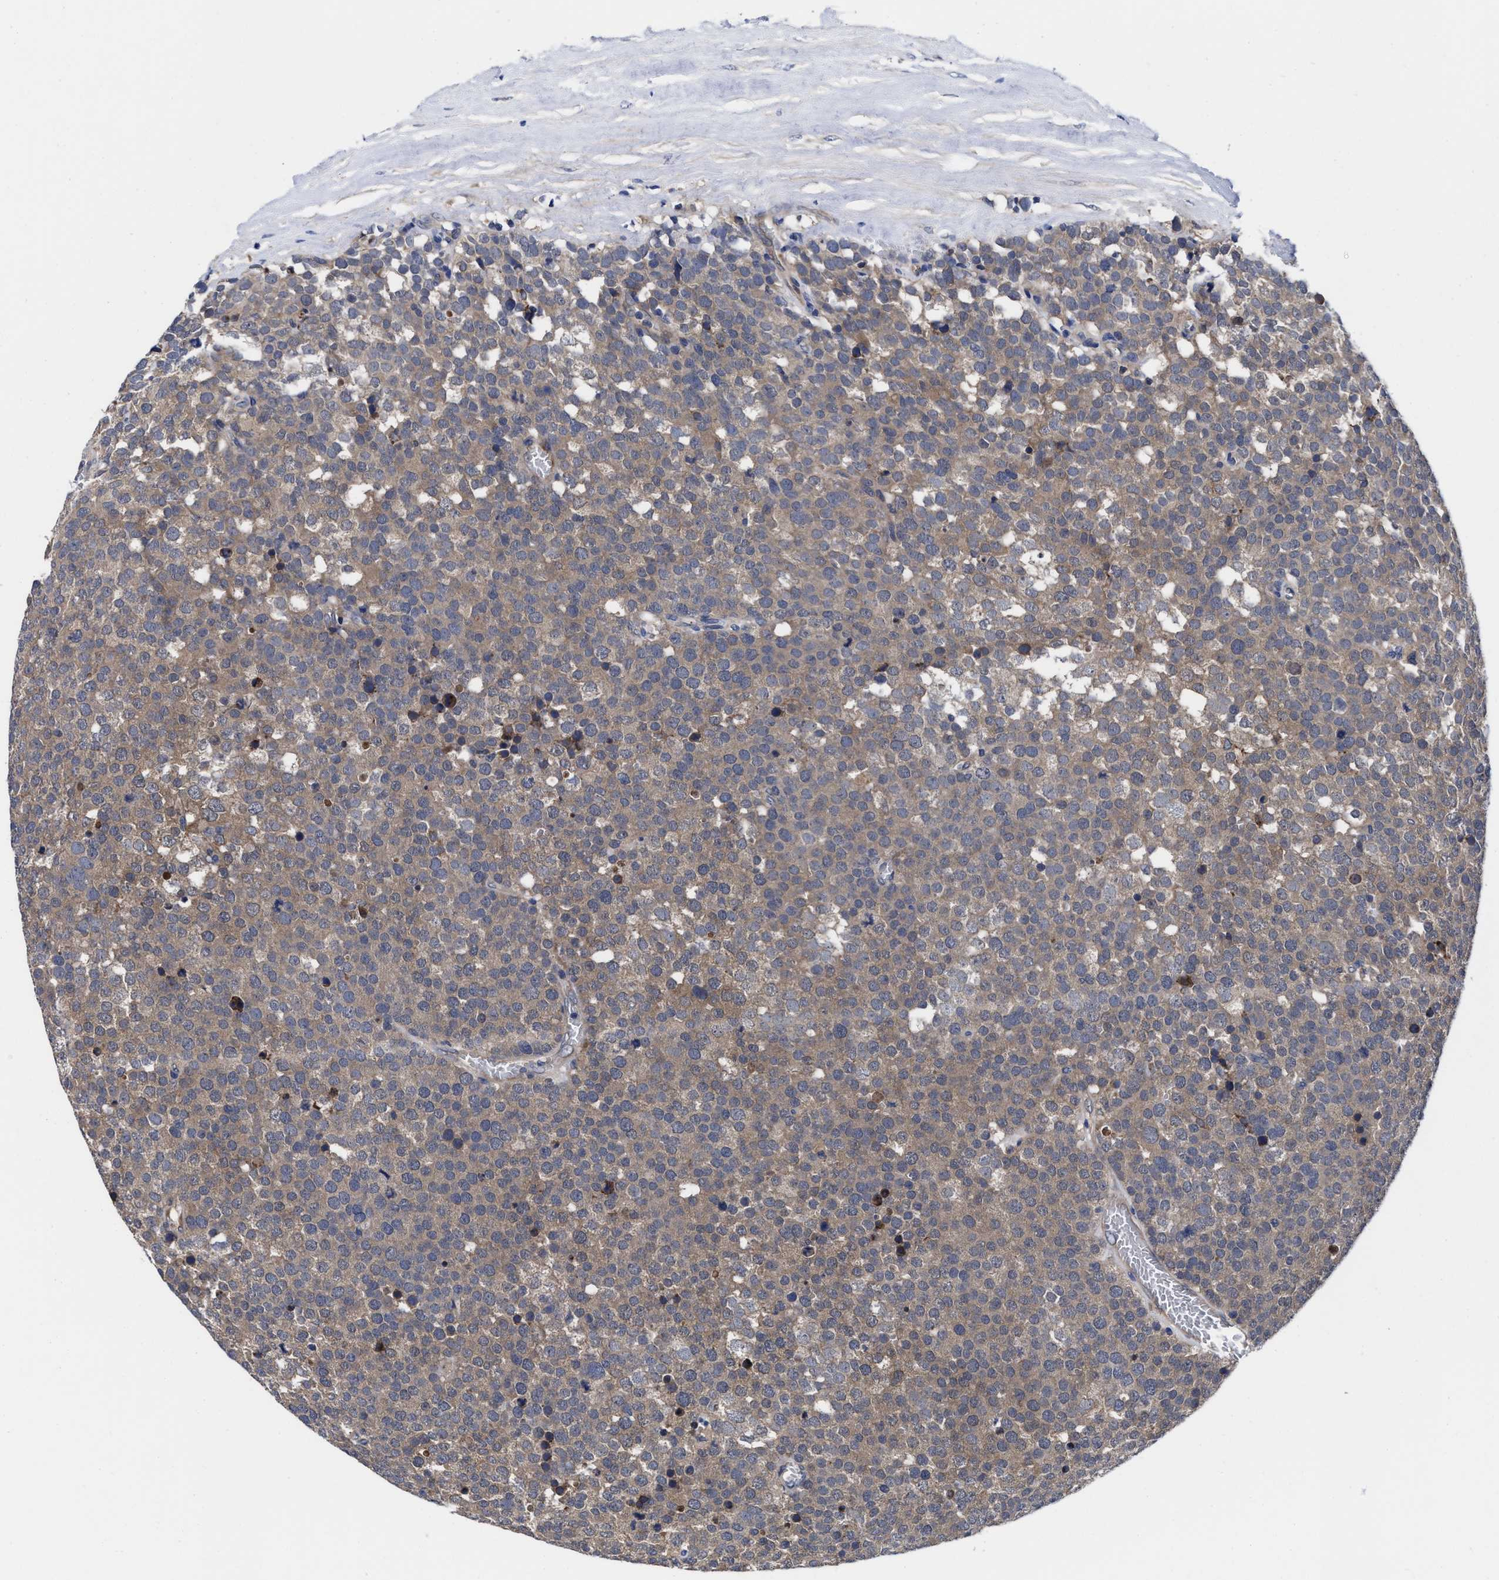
{"staining": {"intensity": "weak", "quantity": ">75%", "location": "cytoplasmic/membranous"}, "tissue": "testis cancer", "cell_type": "Tumor cells", "image_type": "cancer", "snomed": [{"axis": "morphology", "description": "Normal tissue, NOS"}, {"axis": "morphology", "description": "Seminoma, NOS"}, {"axis": "topography", "description": "Testis"}], "caption": "Human testis cancer stained for a protein (brown) demonstrates weak cytoplasmic/membranous positive expression in about >75% of tumor cells.", "gene": "TXNDC17", "patient": {"sex": "male", "age": 71}}